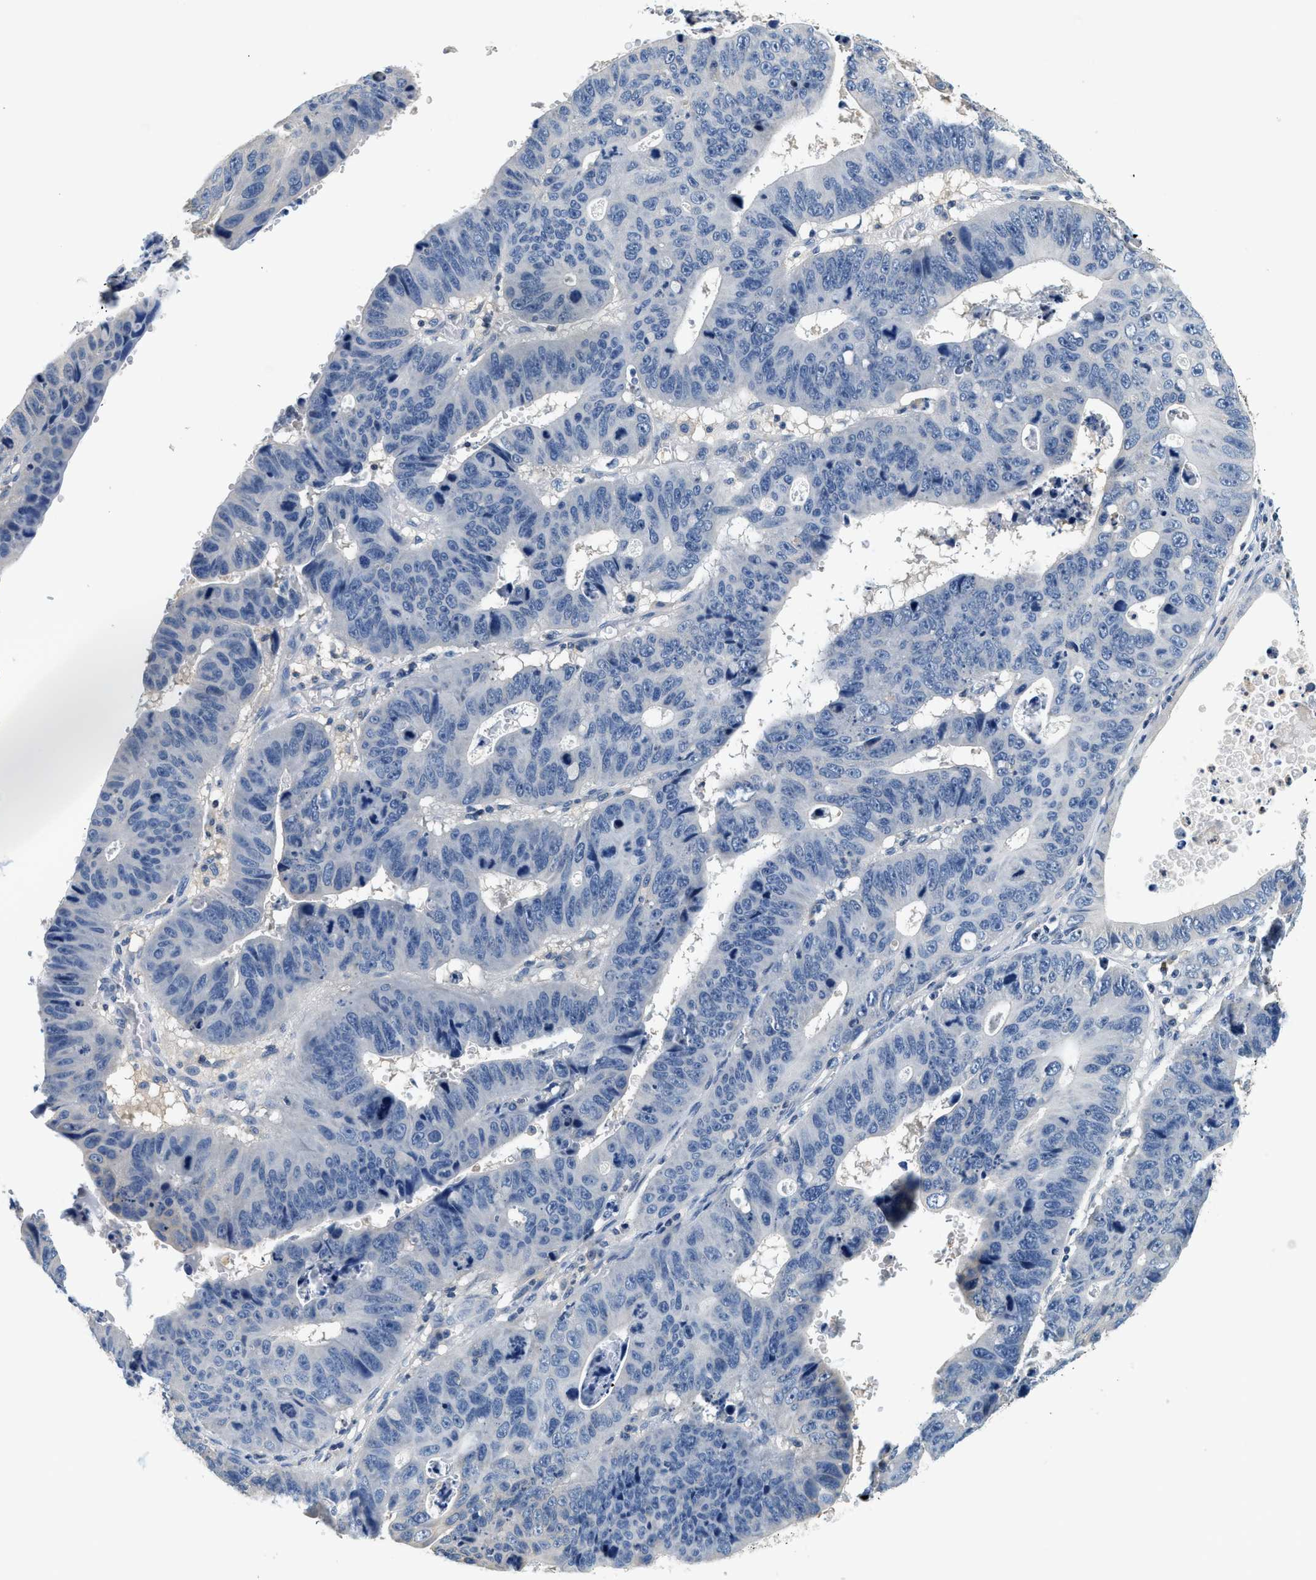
{"staining": {"intensity": "negative", "quantity": "none", "location": "none"}, "tissue": "stomach cancer", "cell_type": "Tumor cells", "image_type": "cancer", "snomed": [{"axis": "morphology", "description": "Adenocarcinoma, NOS"}, {"axis": "topography", "description": "Stomach"}], "caption": "Tumor cells are negative for brown protein staining in stomach cancer.", "gene": "SLC35E1", "patient": {"sex": "male", "age": 59}}